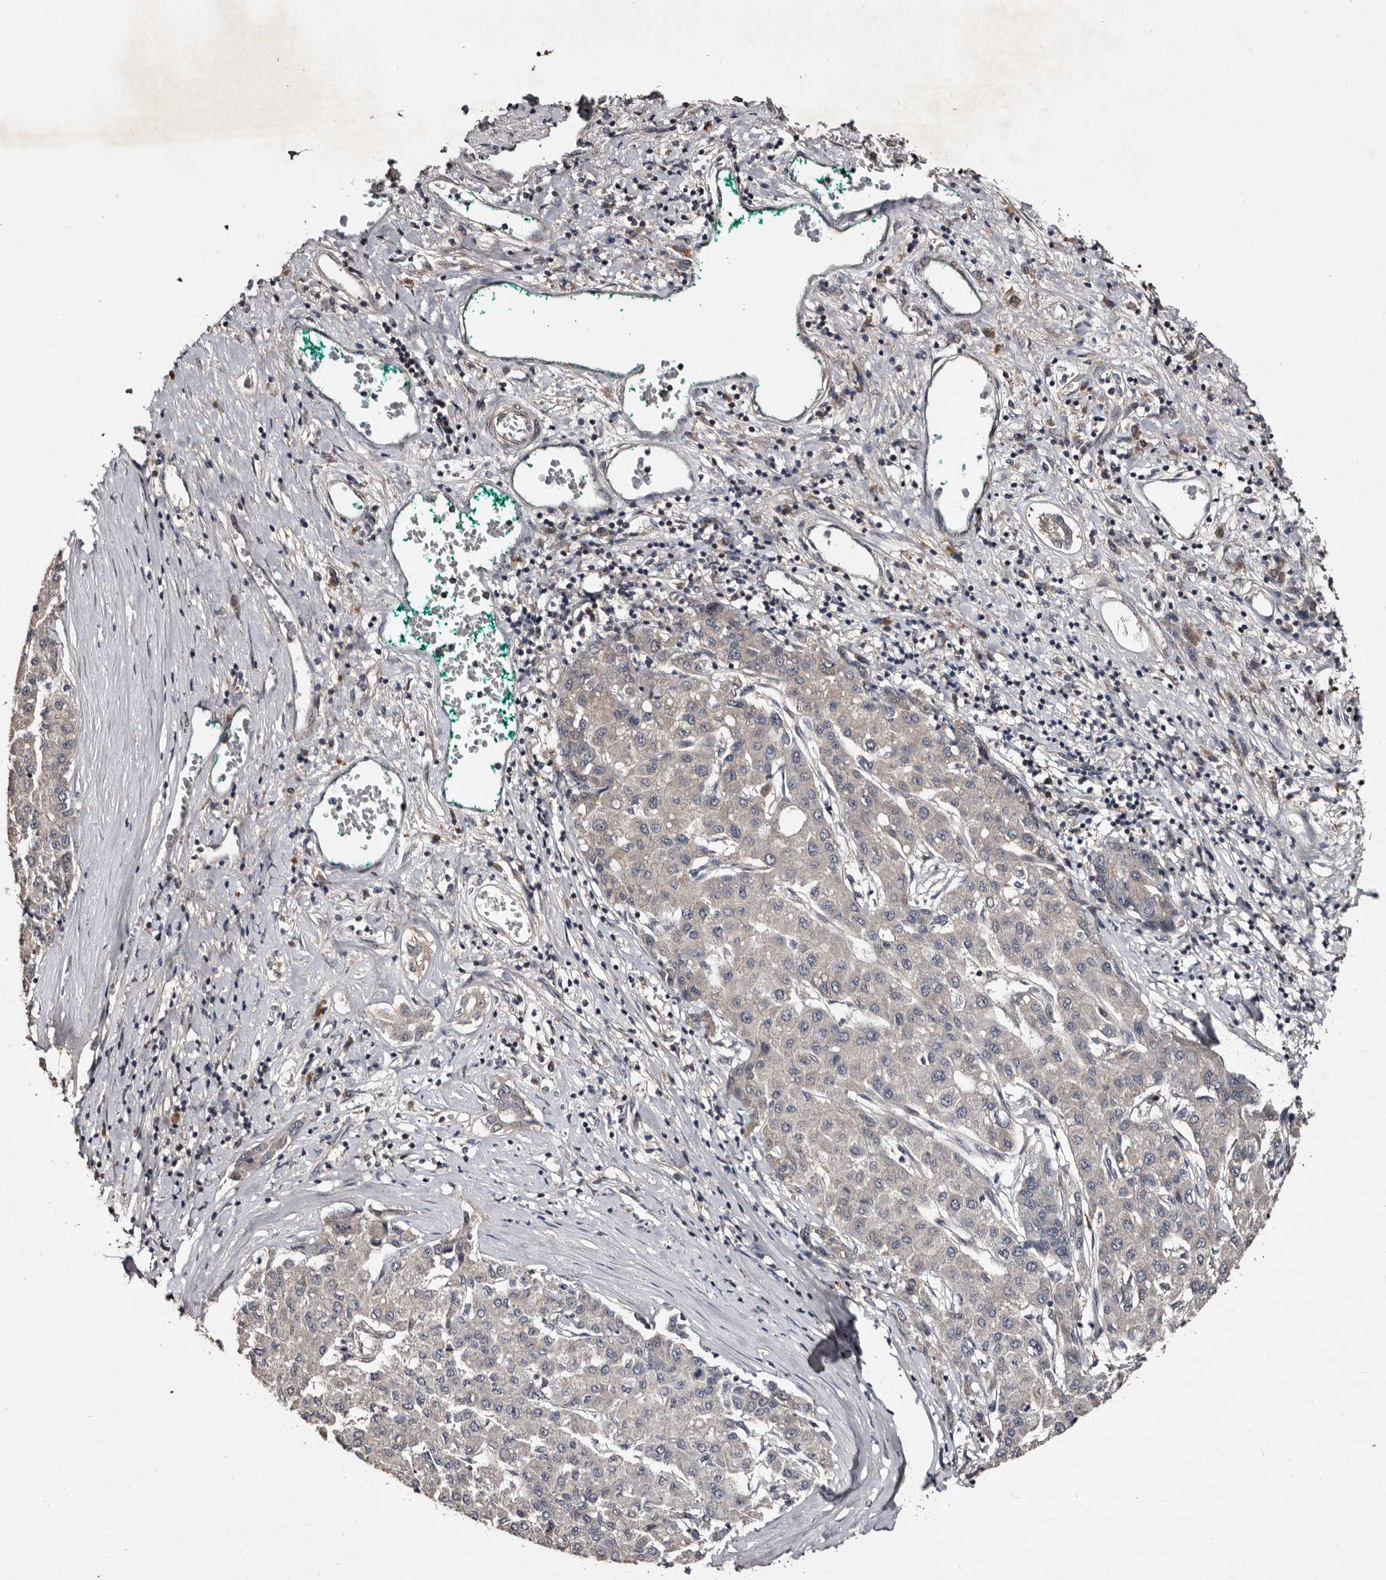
{"staining": {"intensity": "negative", "quantity": "none", "location": "none"}, "tissue": "liver cancer", "cell_type": "Tumor cells", "image_type": "cancer", "snomed": [{"axis": "morphology", "description": "Carcinoma, Hepatocellular, NOS"}, {"axis": "topography", "description": "Liver"}], "caption": "Tumor cells are negative for brown protein staining in liver cancer (hepatocellular carcinoma).", "gene": "MKRN3", "patient": {"sex": "male", "age": 65}}